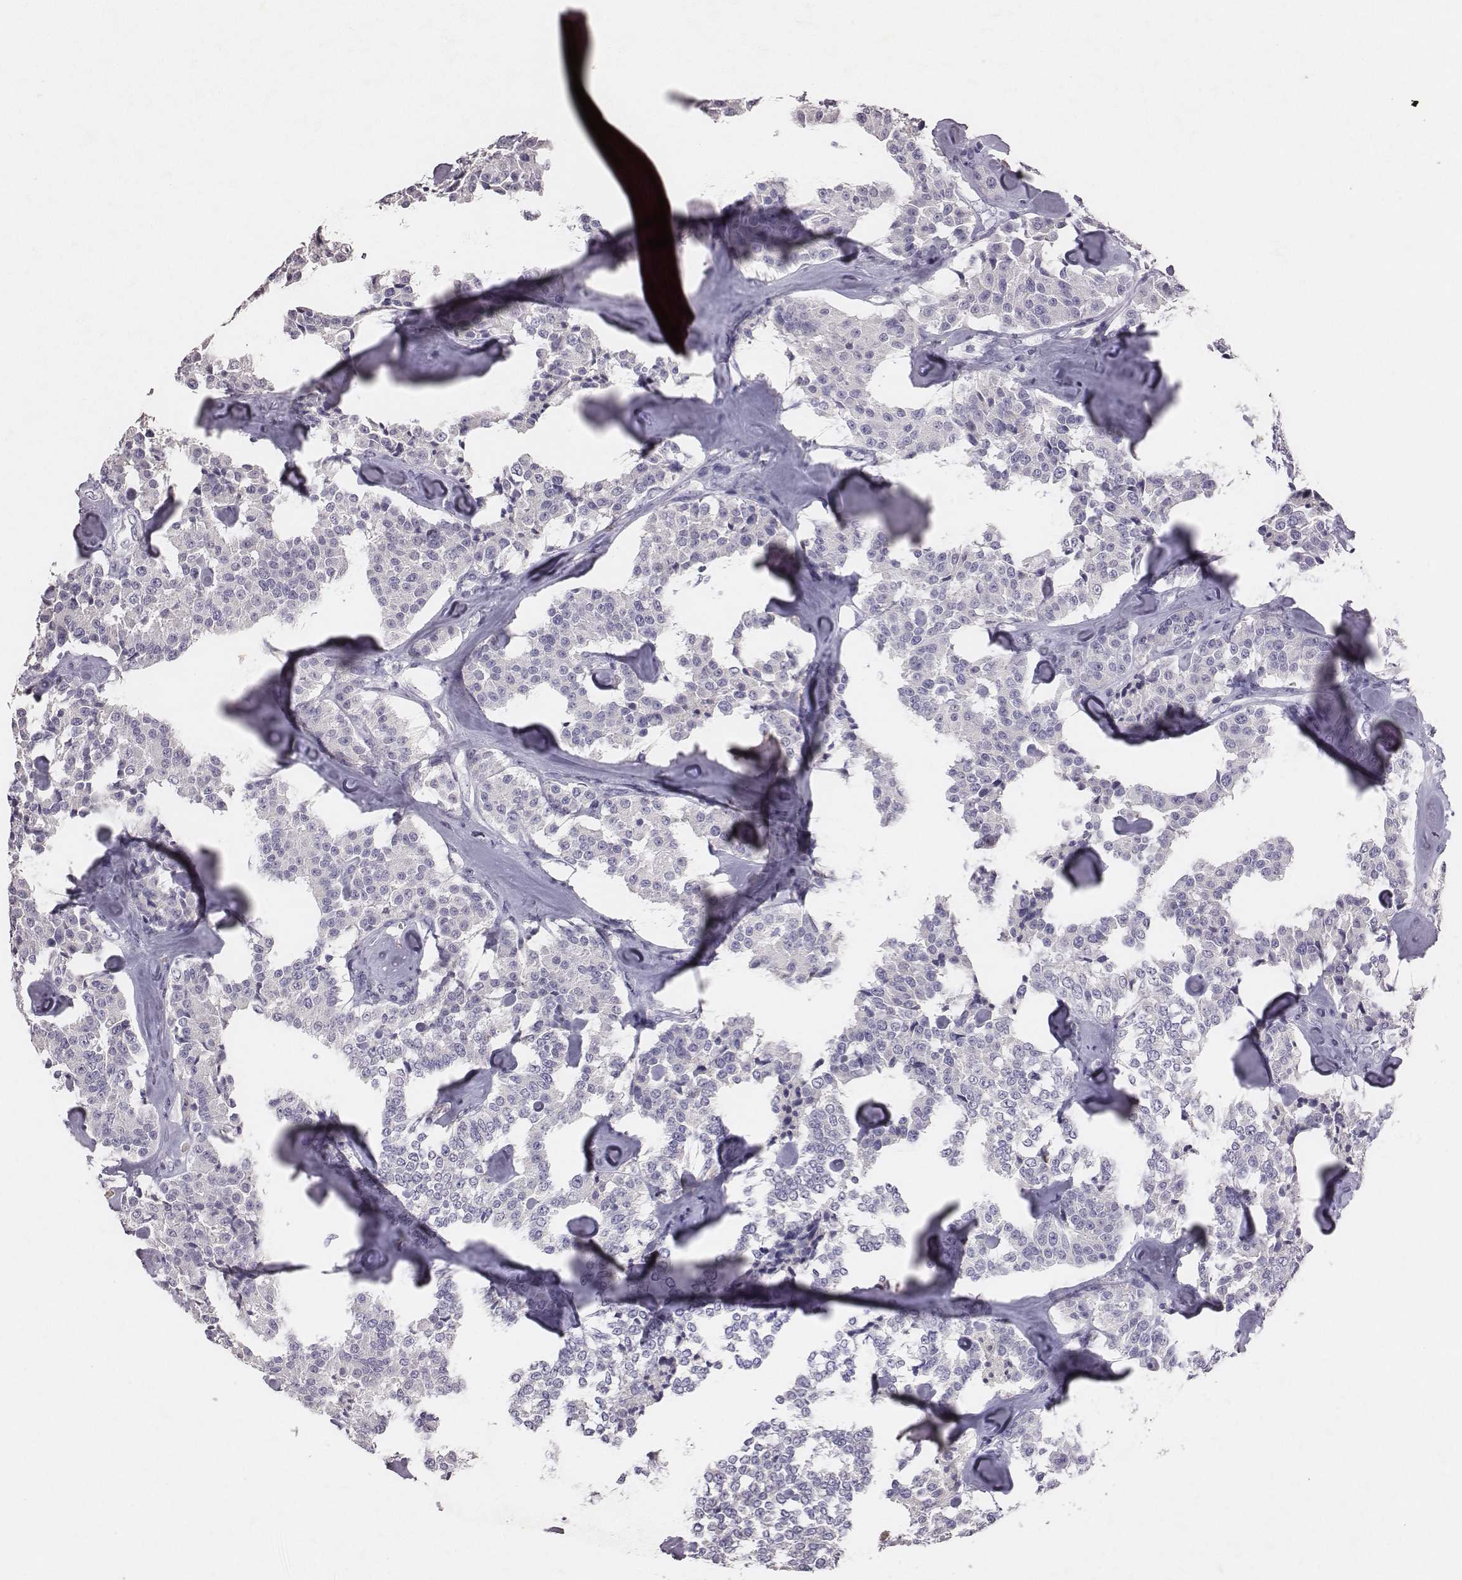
{"staining": {"intensity": "negative", "quantity": "none", "location": "none"}, "tissue": "carcinoid", "cell_type": "Tumor cells", "image_type": "cancer", "snomed": [{"axis": "morphology", "description": "Carcinoid, malignant, NOS"}, {"axis": "topography", "description": "Pancreas"}], "caption": "Immunohistochemistry (IHC) micrograph of neoplastic tissue: carcinoid (malignant) stained with DAB reveals no significant protein positivity in tumor cells. (Stains: DAB (3,3'-diaminobenzidine) IHC with hematoxylin counter stain, Microscopy: brightfield microscopy at high magnification).", "gene": "EN1", "patient": {"sex": "male", "age": 41}}